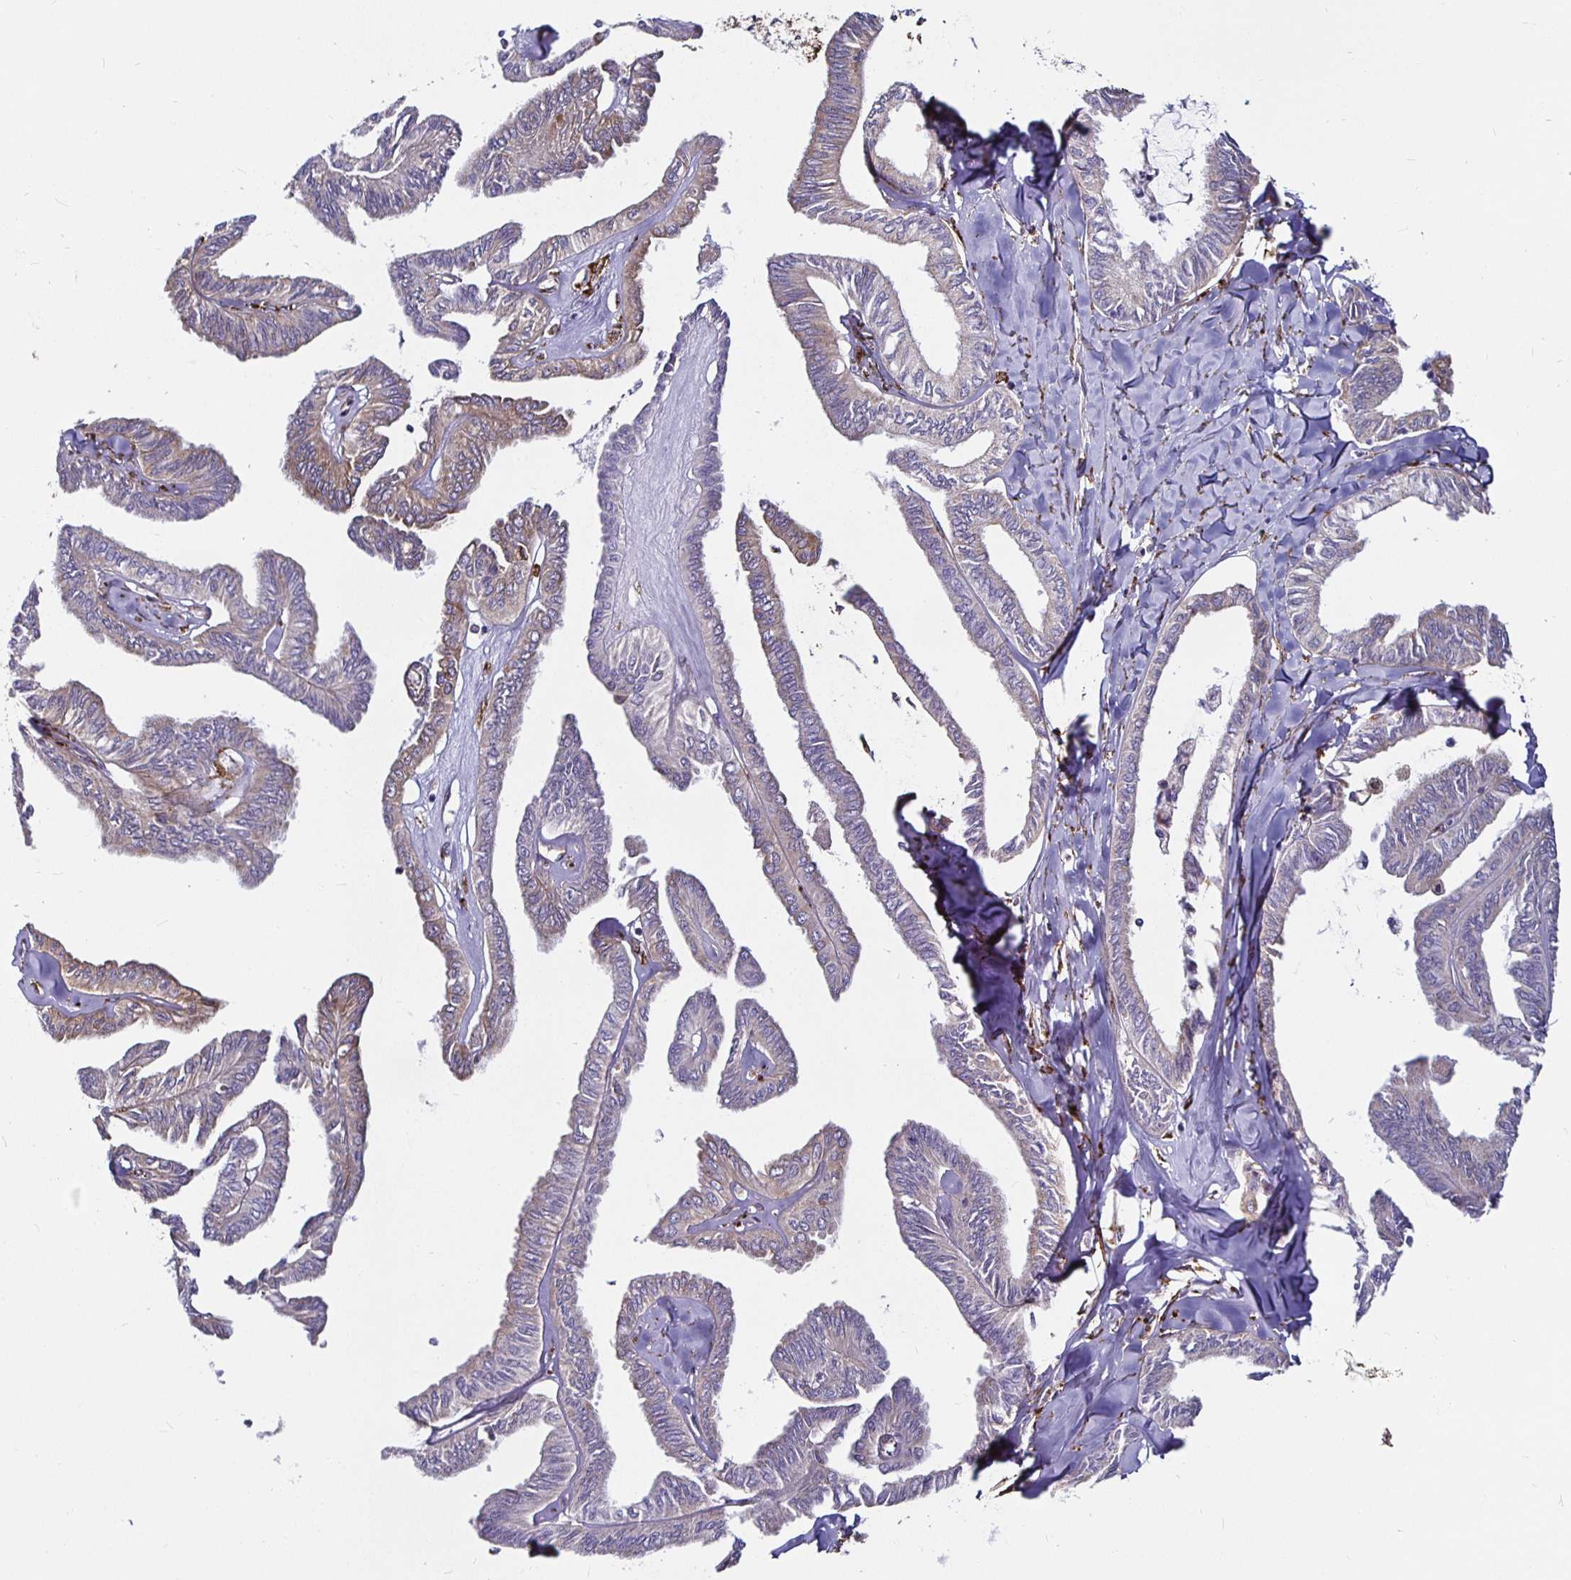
{"staining": {"intensity": "weak", "quantity": "<25%", "location": "cytoplasmic/membranous"}, "tissue": "ovarian cancer", "cell_type": "Tumor cells", "image_type": "cancer", "snomed": [{"axis": "morphology", "description": "Carcinoma, endometroid"}, {"axis": "topography", "description": "Ovary"}], "caption": "An immunohistochemistry (IHC) histopathology image of ovarian cancer (endometroid carcinoma) is shown. There is no staining in tumor cells of ovarian cancer (endometroid carcinoma).", "gene": "P4HA2", "patient": {"sex": "female", "age": 70}}